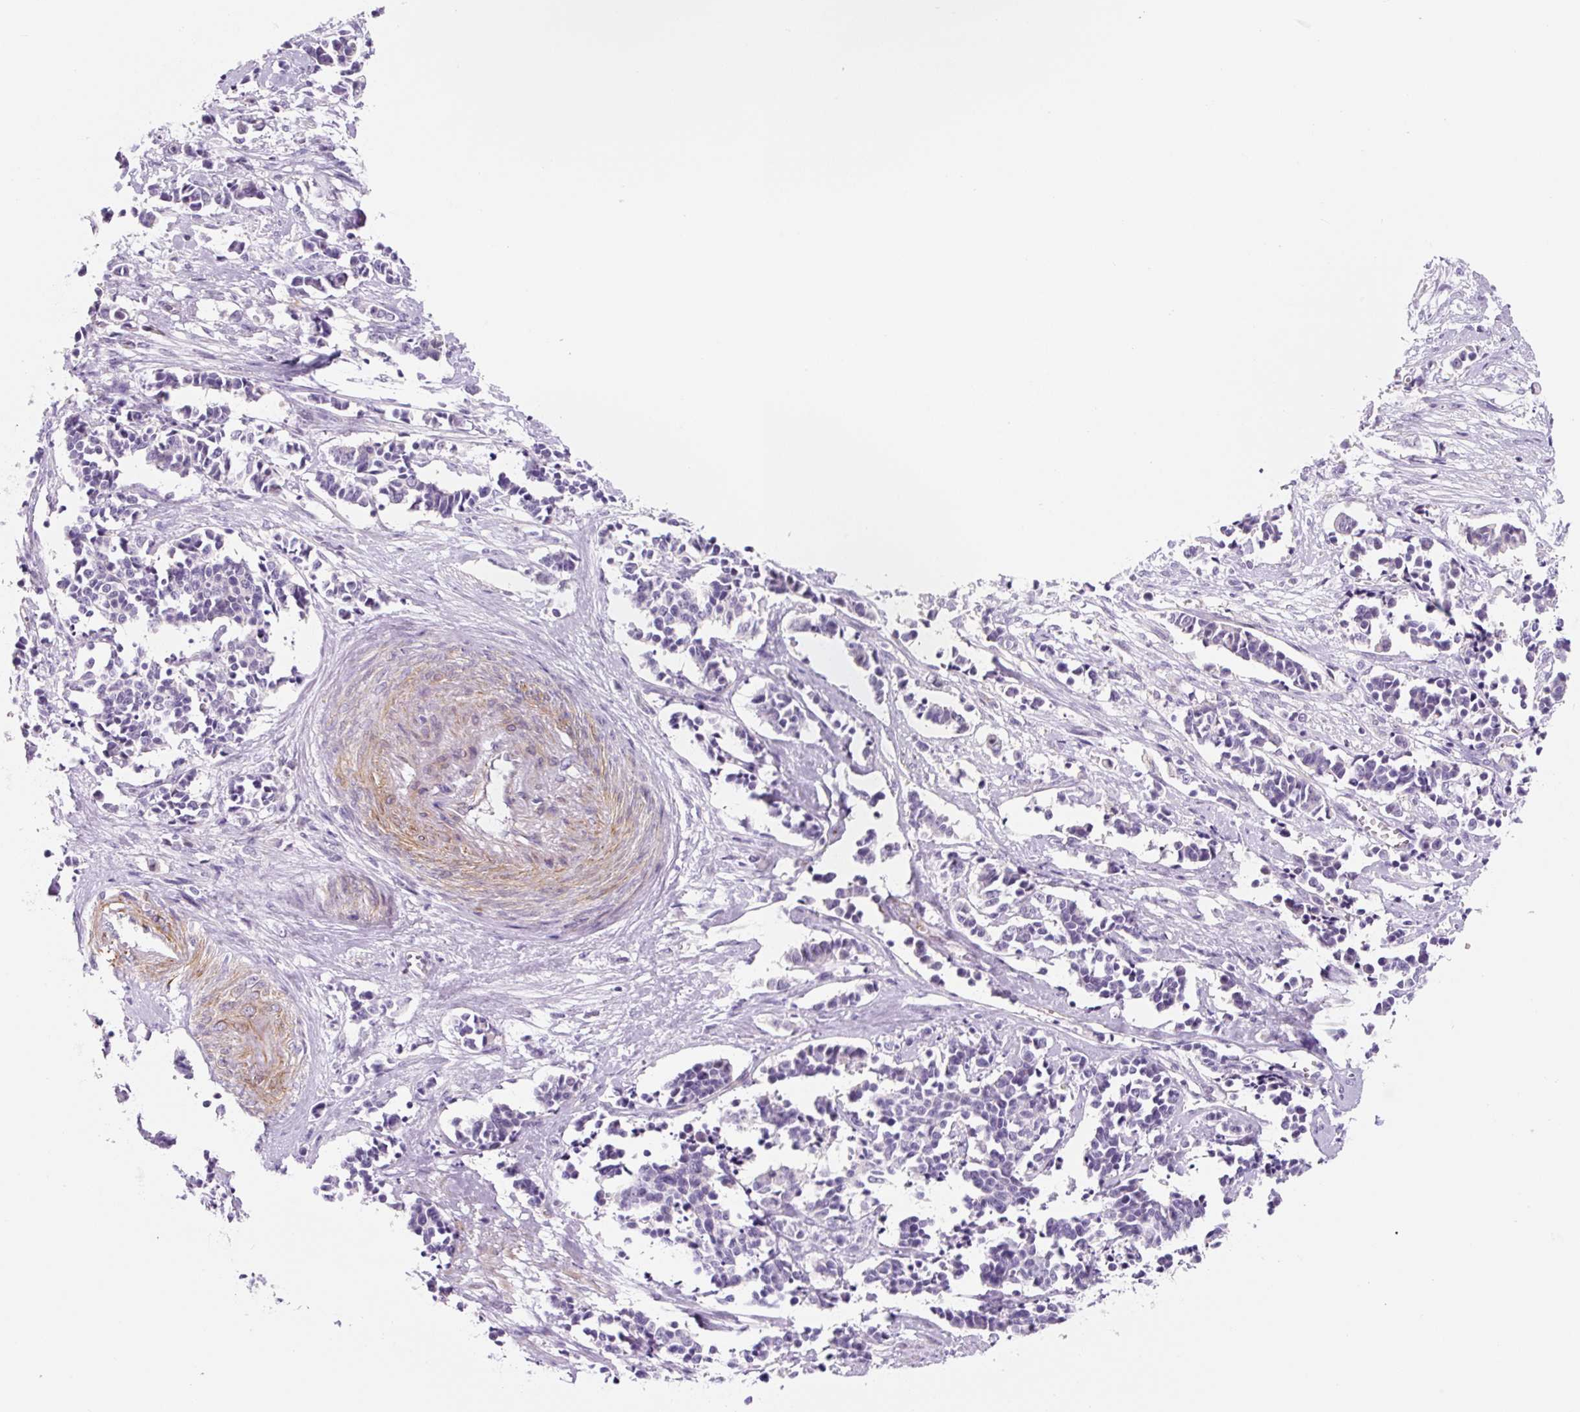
{"staining": {"intensity": "negative", "quantity": "none", "location": "none"}, "tissue": "cervical cancer", "cell_type": "Tumor cells", "image_type": "cancer", "snomed": [{"axis": "morphology", "description": "Normal tissue, NOS"}, {"axis": "morphology", "description": "Squamous cell carcinoma, NOS"}, {"axis": "topography", "description": "Cervix"}], "caption": "Cervical cancer stained for a protein using IHC exhibits no positivity tumor cells.", "gene": "CCL25", "patient": {"sex": "female", "age": 35}}